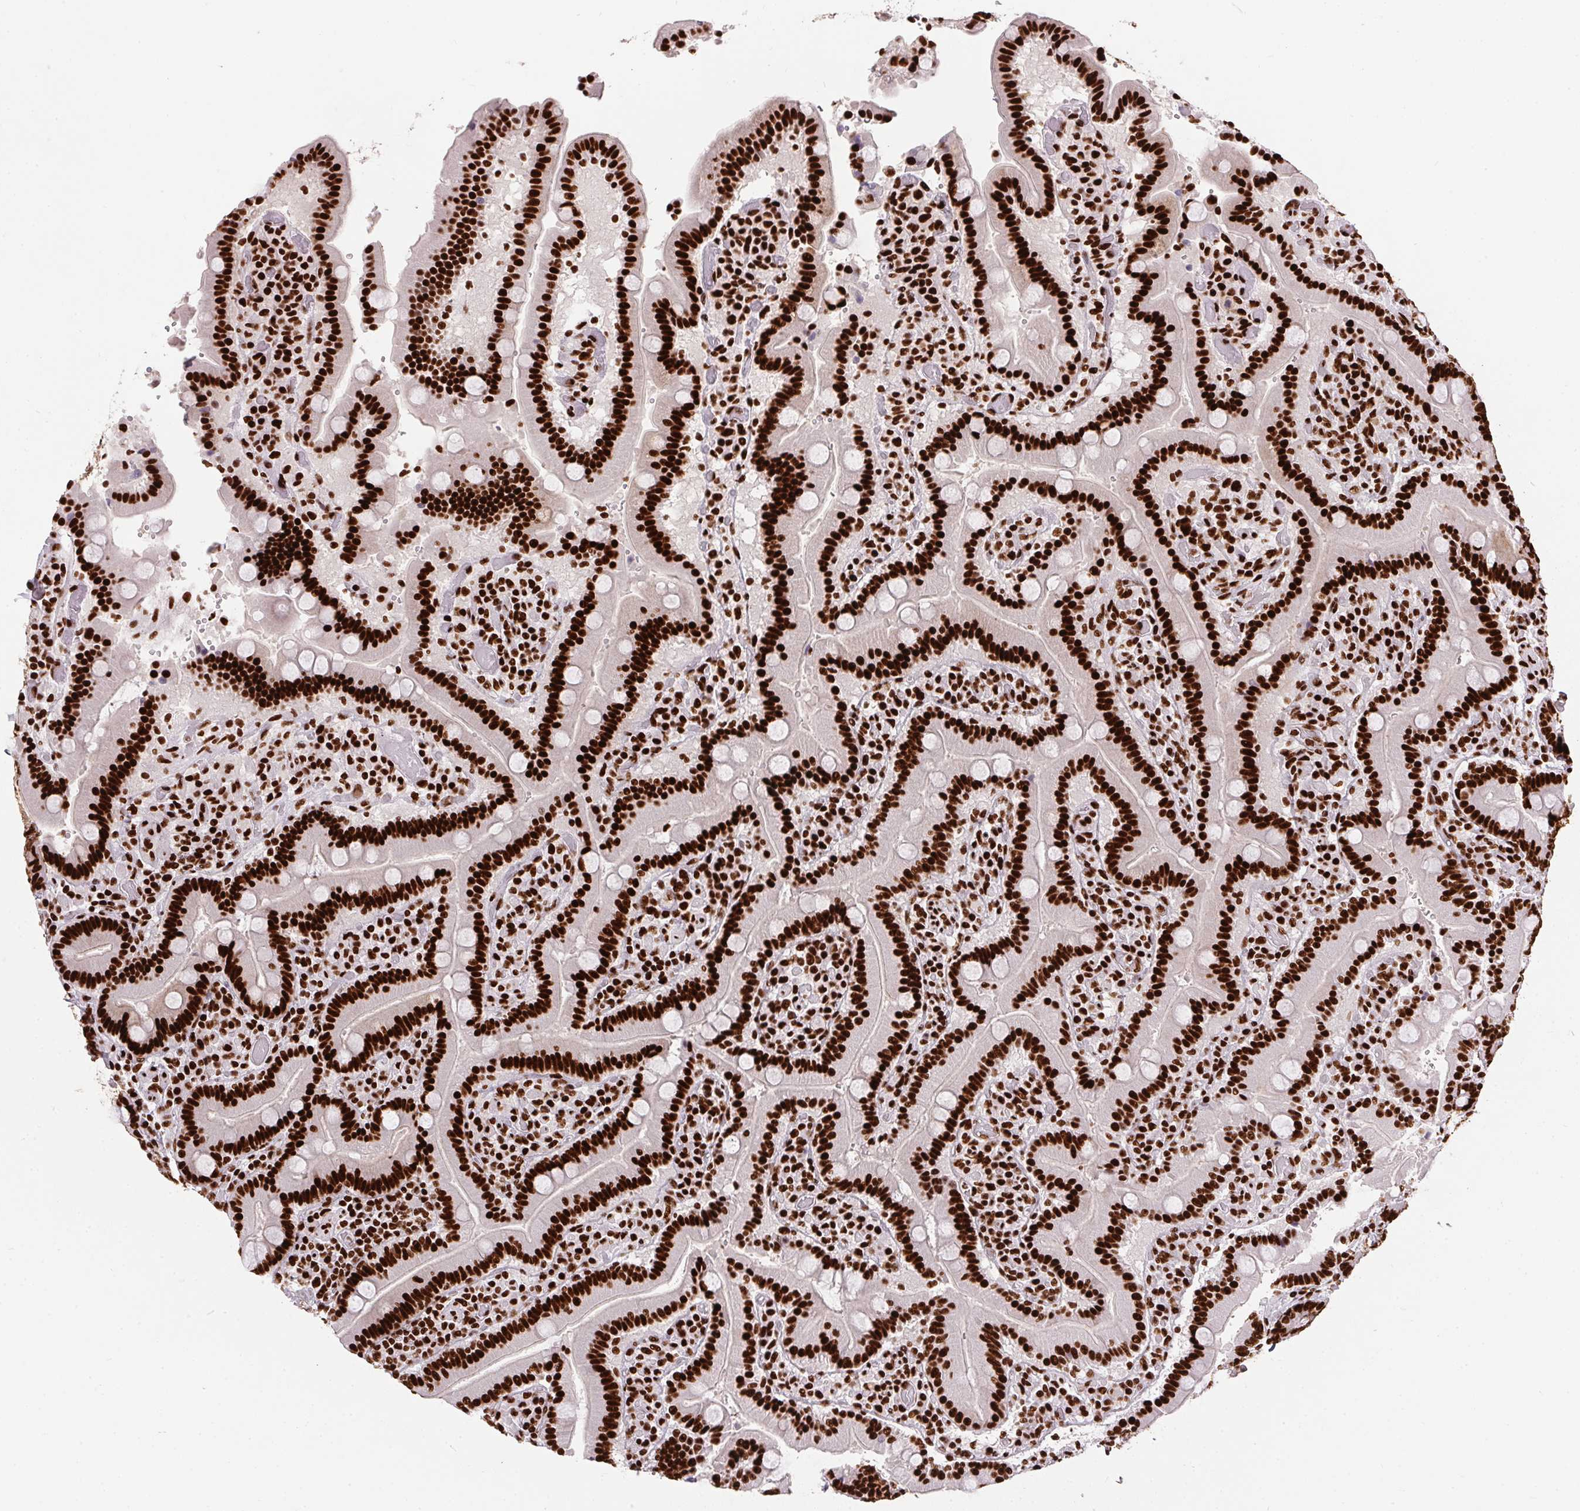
{"staining": {"intensity": "strong", "quantity": ">75%", "location": "nuclear"}, "tissue": "duodenum", "cell_type": "Glandular cells", "image_type": "normal", "snomed": [{"axis": "morphology", "description": "Normal tissue, NOS"}, {"axis": "topography", "description": "Duodenum"}], "caption": "Glandular cells exhibit strong nuclear expression in about >75% of cells in normal duodenum. The staining was performed using DAB, with brown indicating positive protein expression. Nuclei are stained blue with hematoxylin.", "gene": "PAGE3", "patient": {"sex": "female", "age": 62}}